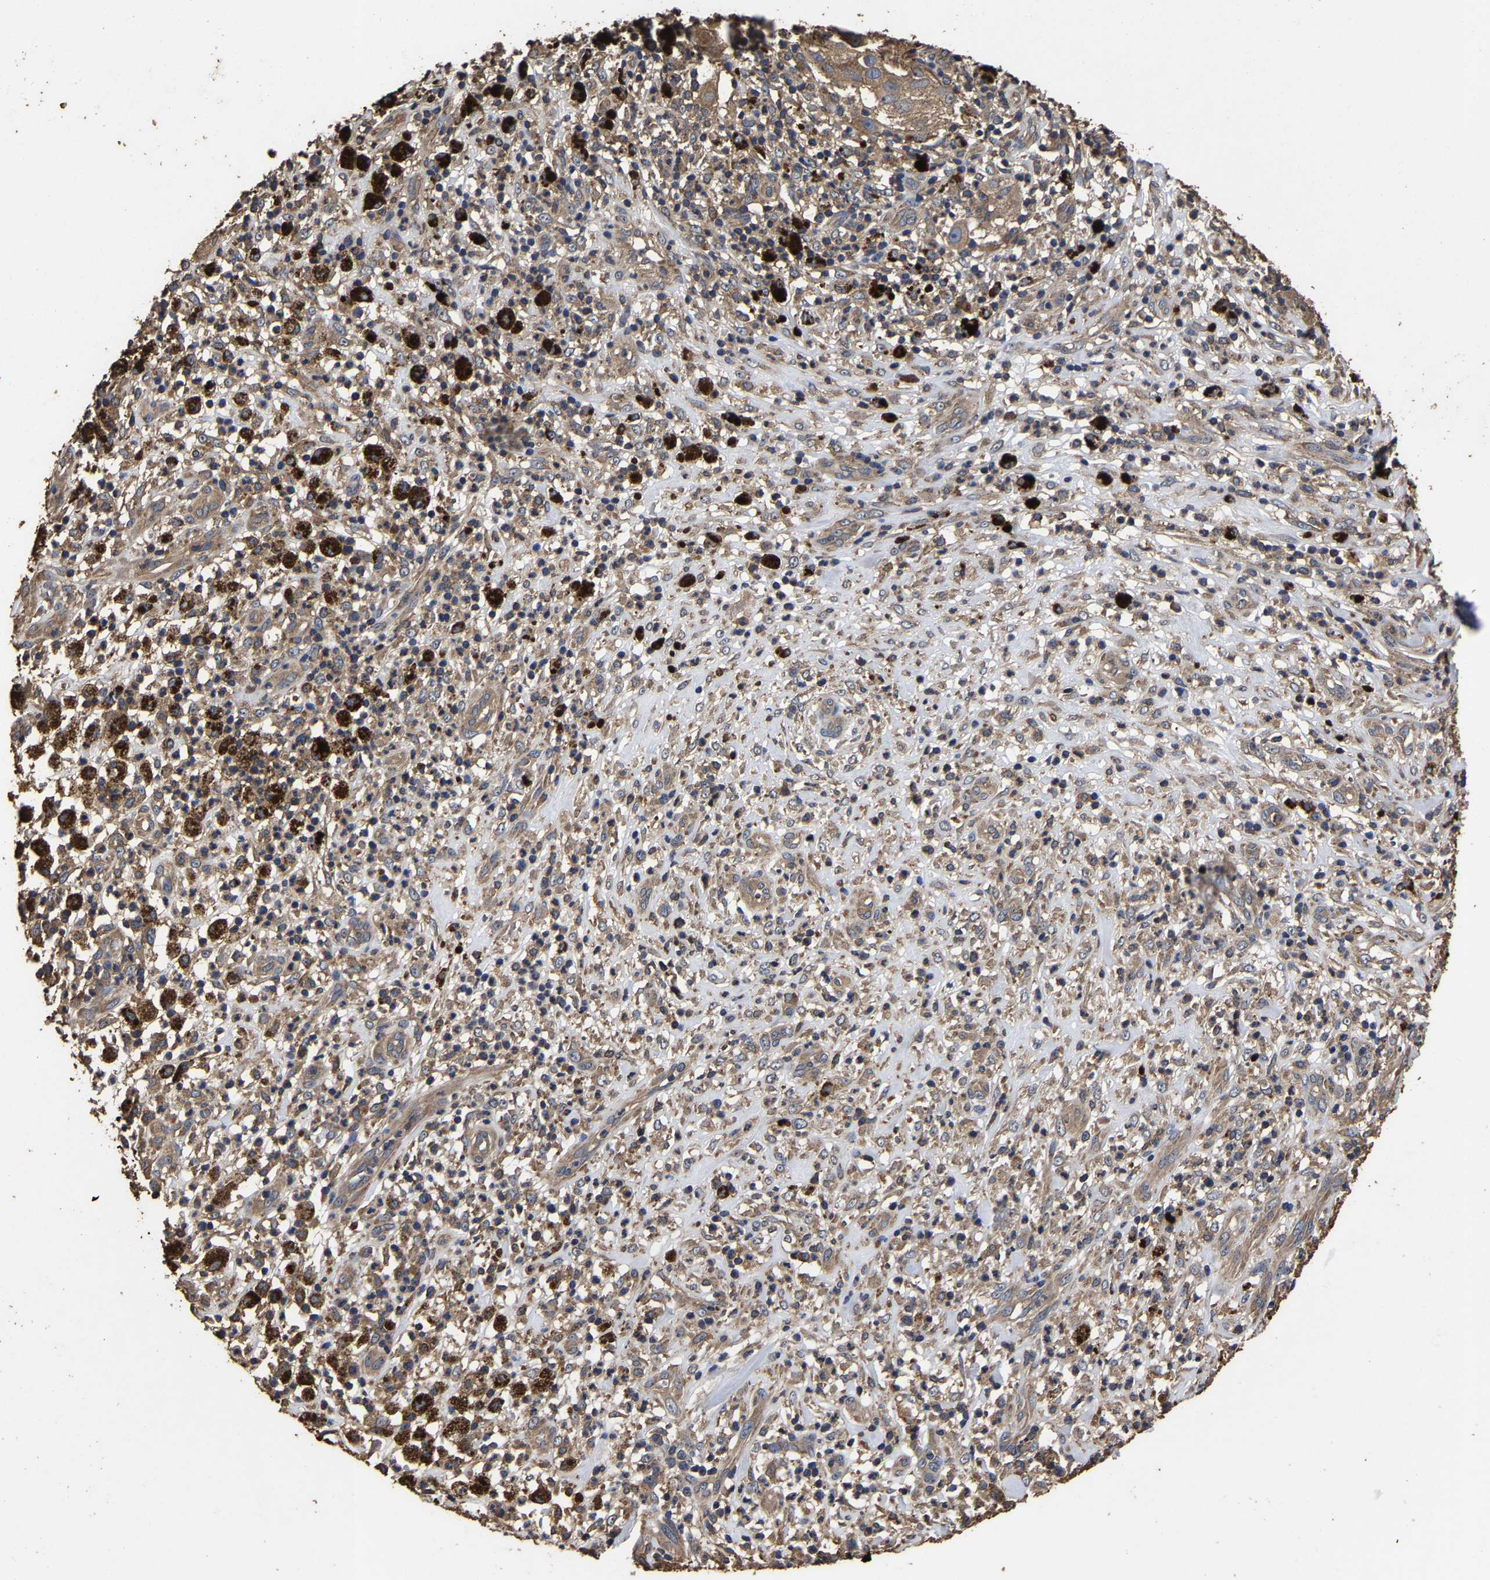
{"staining": {"intensity": "moderate", "quantity": ">75%", "location": "cytoplasmic/membranous"}, "tissue": "melanoma", "cell_type": "Tumor cells", "image_type": "cancer", "snomed": [{"axis": "morphology", "description": "Necrosis, NOS"}, {"axis": "morphology", "description": "Malignant melanoma, NOS"}, {"axis": "topography", "description": "Skin"}], "caption": "A brown stain highlights moderate cytoplasmic/membranous expression of a protein in human malignant melanoma tumor cells. (Stains: DAB (3,3'-diaminobenzidine) in brown, nuclei in blue, Microscopy: brightfield microscopy at high magnification).", "gene": "ITCH", "patient": {"sex": "female", "age": 87}}